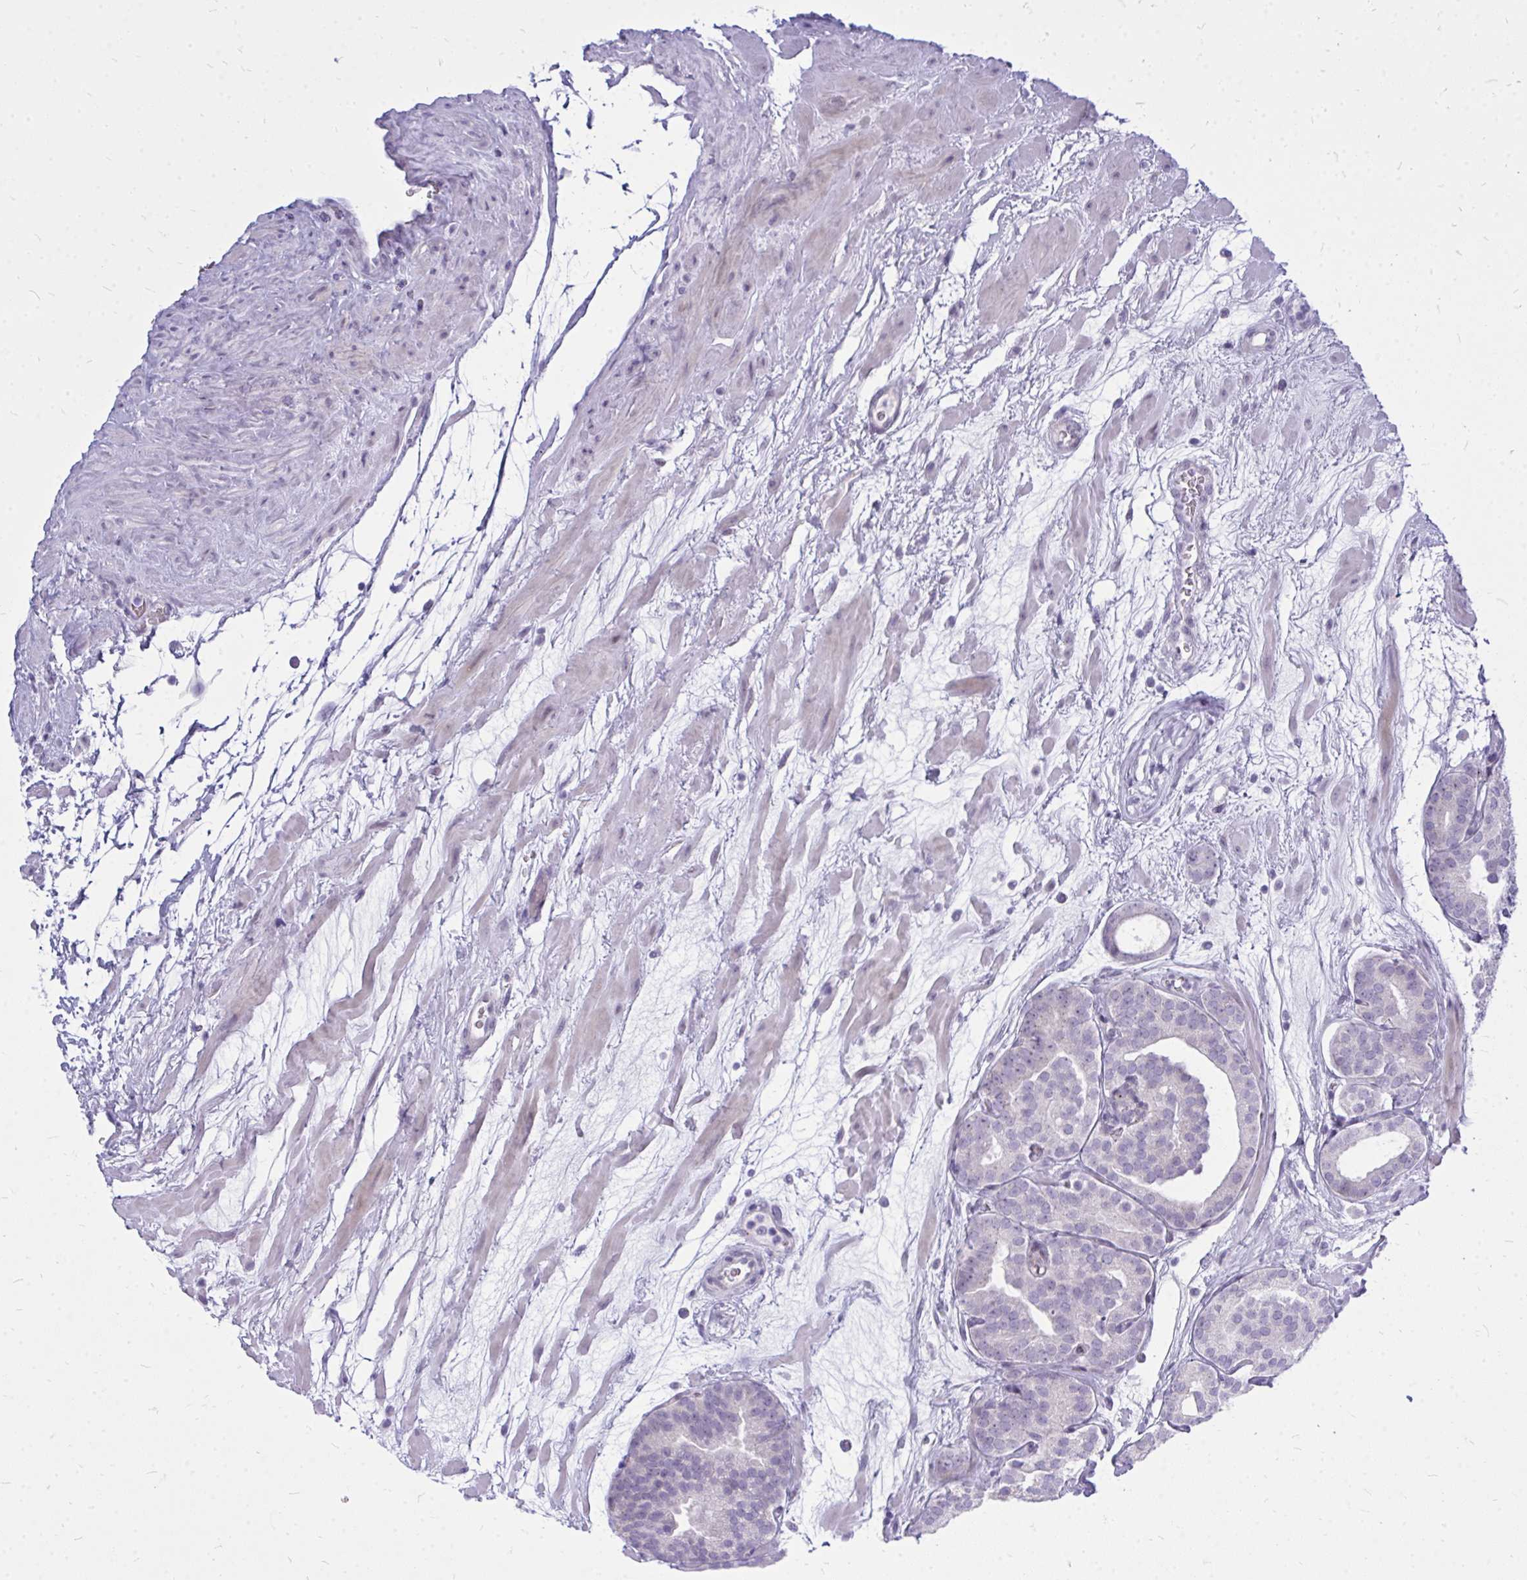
{"staining": {"intensity": "negative", "quantity": "none", "location": "none"}, "tissue": "prostate cancer", "cell_type": "Tumor cells", "image_type": "cancer", "snomed": [{"axis": "morphology", "description": "Adenocarcinoma, High grade"}, {"axis": "topography", "description": "Prostate"}], "caption": "Immunohistochemistry (IHC) of prostate adenocarcinoma (high-grade) displays no positivity in tumor cells.", "gene": "ZSCAN25", "patient": {"sex": "male", "age": 66}}